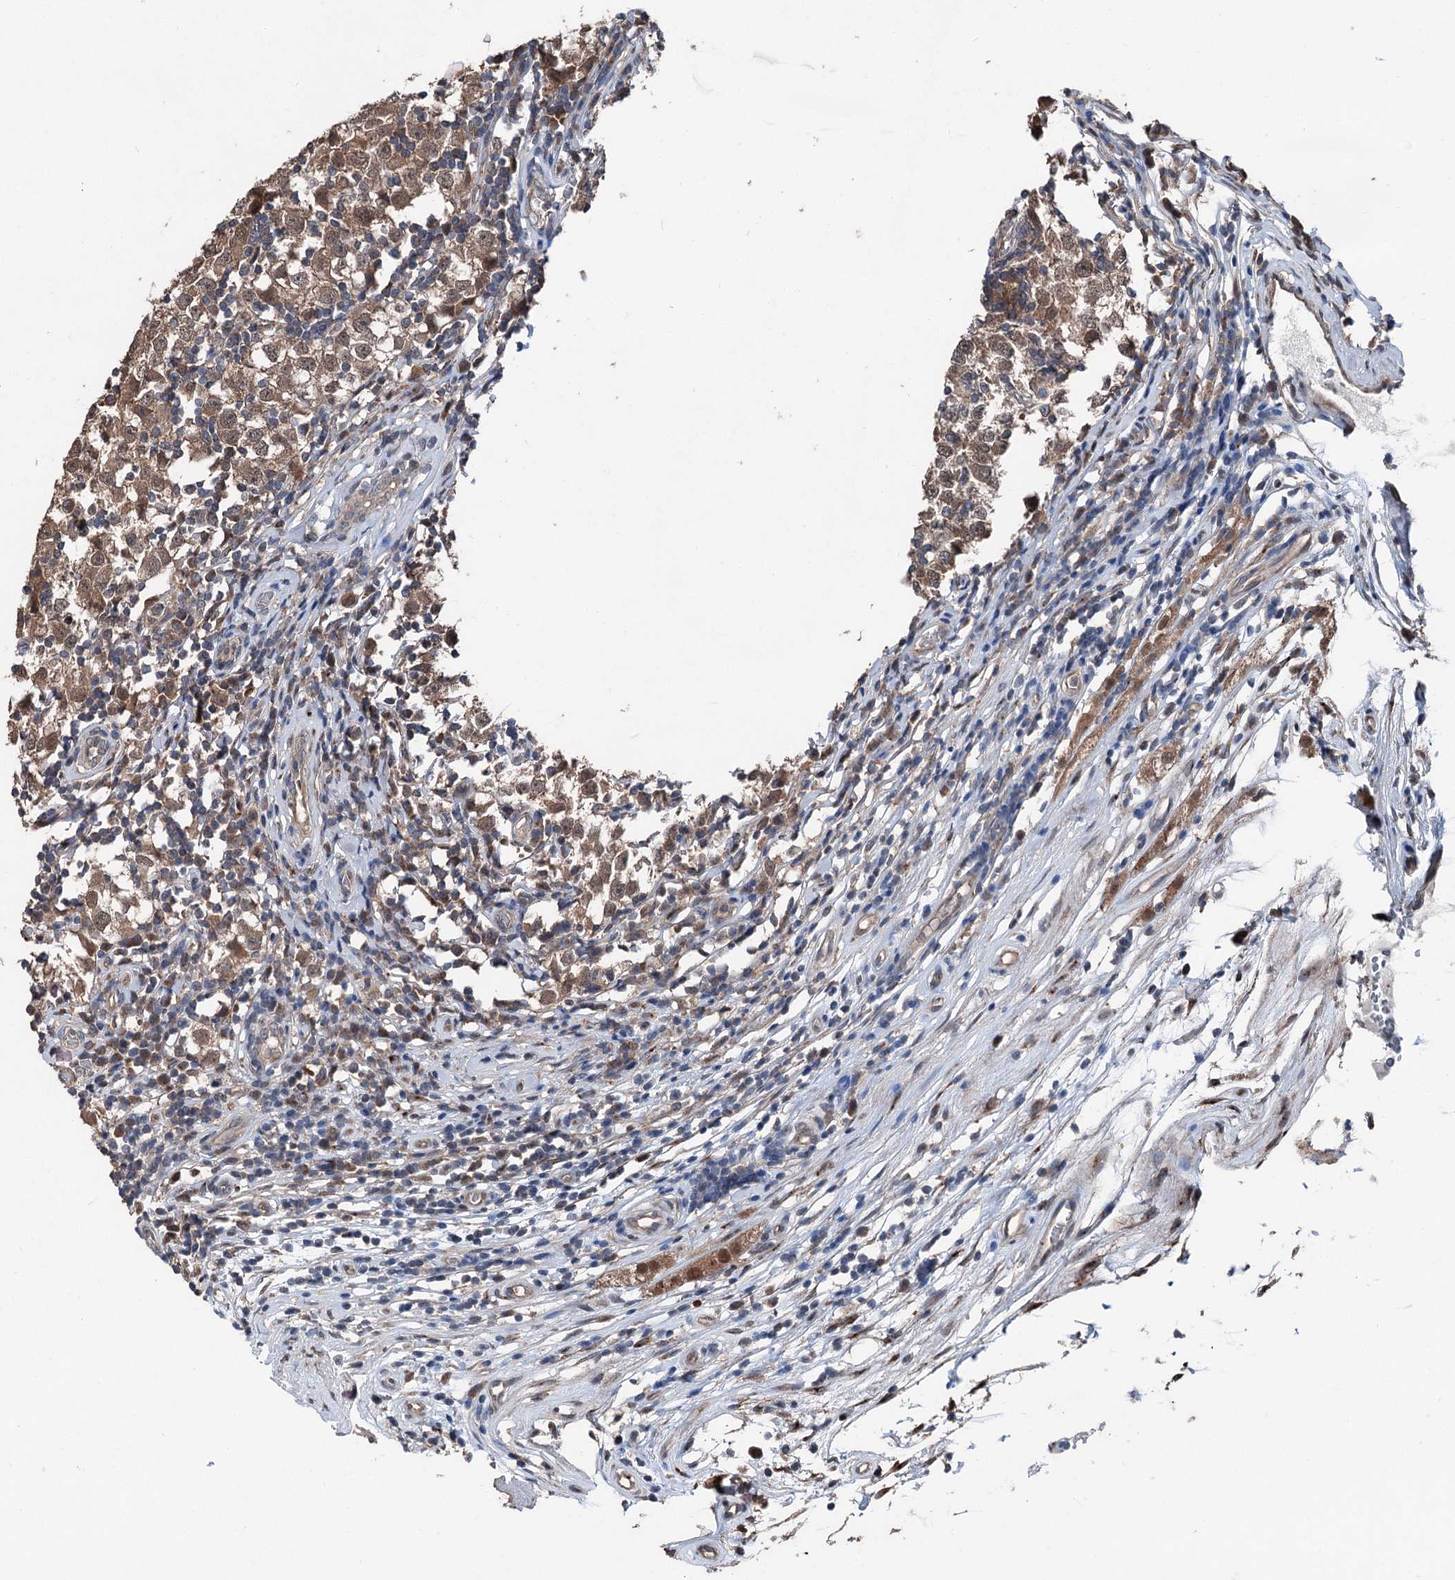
{"staining": {"intensity": "moderate", "quantity": ">75%", "location": "cytoplasmic/membranous"}, "tissue": "testis cancer", "cell_type": "Tumor cells", "image_type": "cancer", "snomed": [{"axis": "morphology", "description": "Seminoma, NOS"}, {"axis": "topography", "description": "Testis"}], "caption": "About >75% of tumor cells in testis cancer (seminoma) display moderate cytoplasmic/membranous protein staining as visualized by brown immunohistochemical staining.", "gene": "PSMD13", "patient": {"sex": "male", "age": 65}}